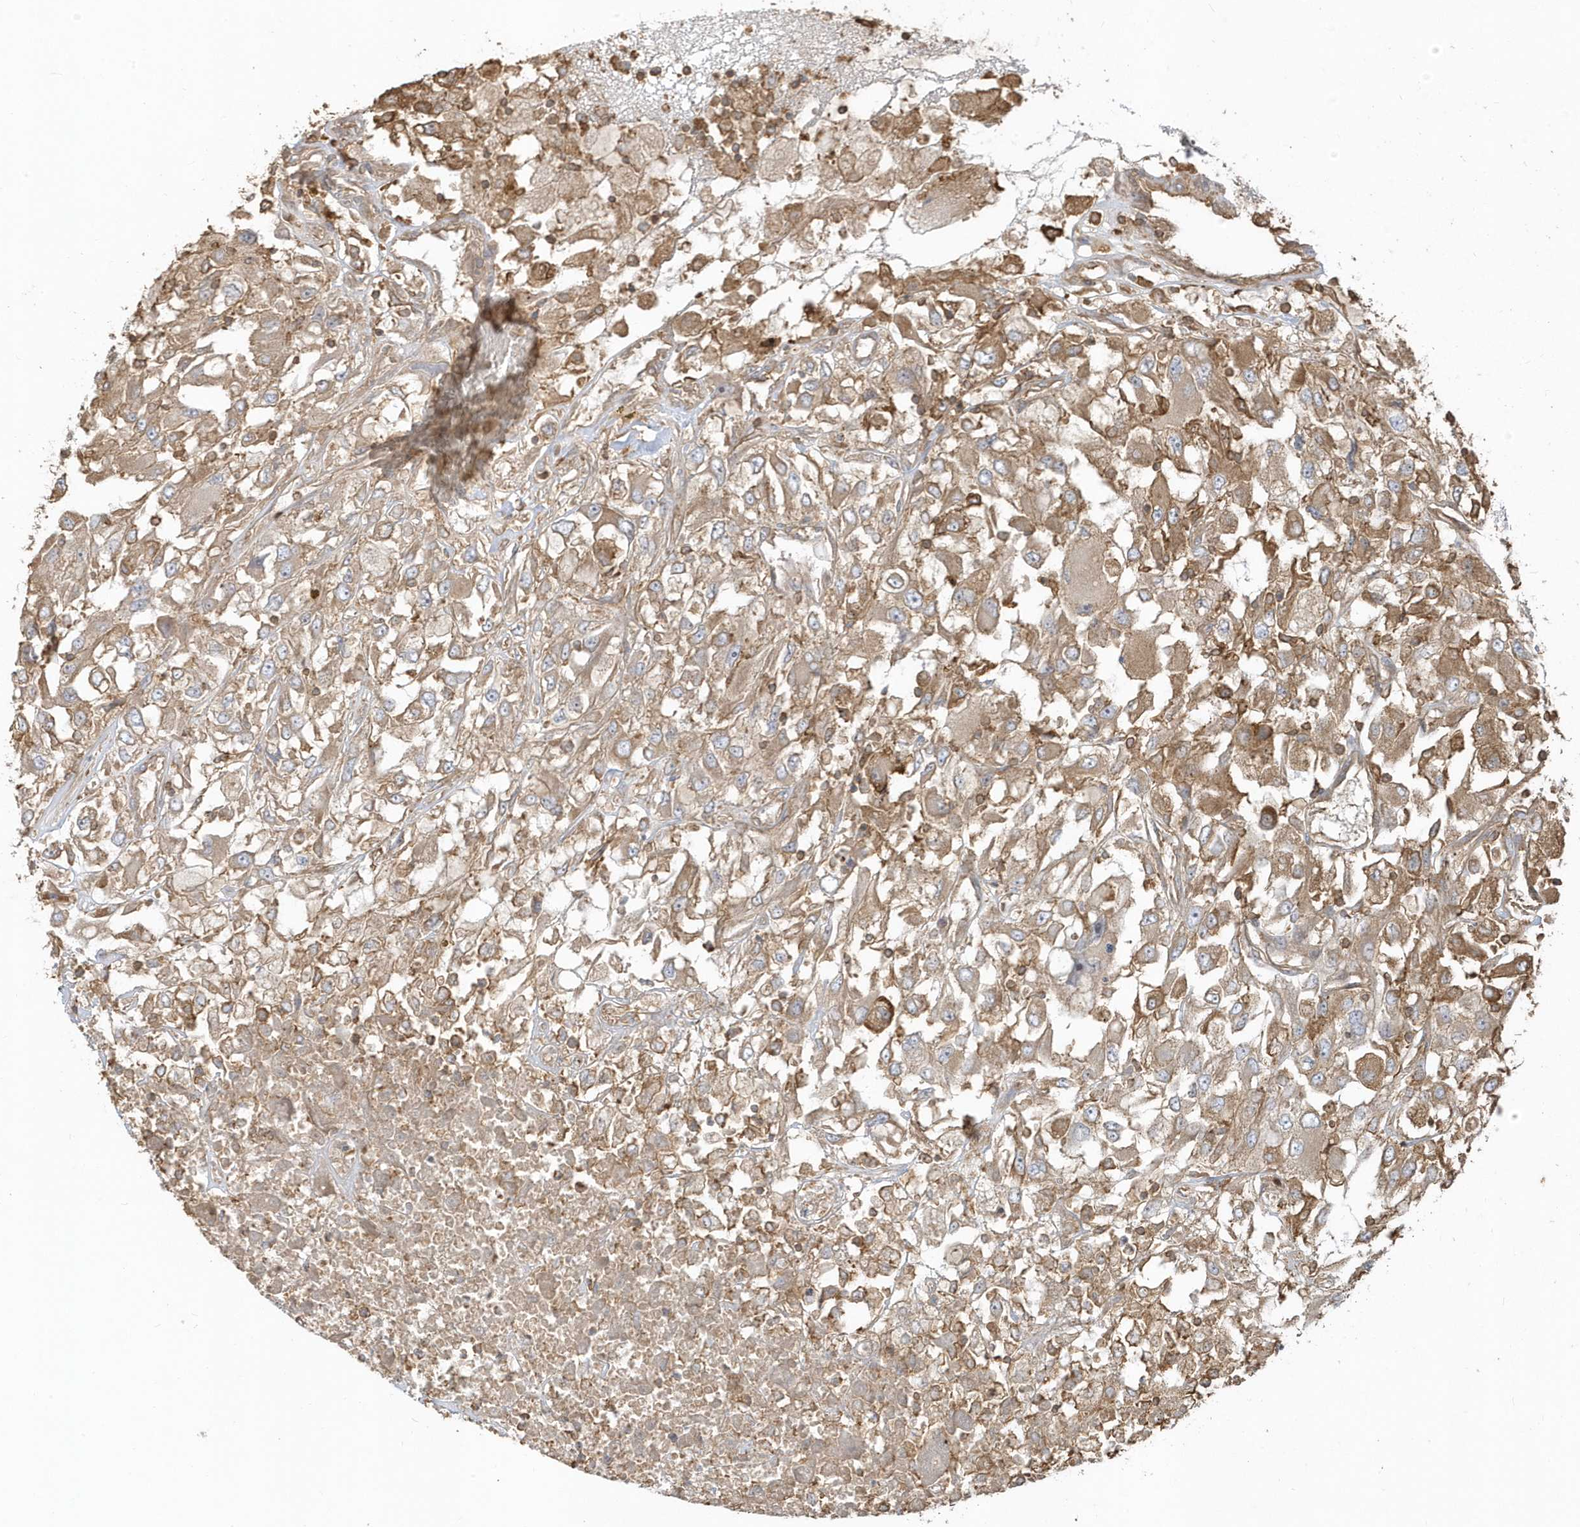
{"staining": {"intensity": "moderate", "quantity": ">75%", "location": "cytoplasmic/membranous"}, "tissue": "renal cancer", "cell_type": "Tumor cells", "image_type": "cancer", "snomed": [{"axis": "morphology", "description": "Adenocarcinoma, NOS"}, {"axis": "topography", "description": "Kidney"}], "caption": "DAB (3,3'-diaminobenzidine) immunohistochemical staining of renal cancer (adenocarcinoma) demonstrates moderate cytoplasmic/membranous protein positivity in about >75% of tumor cells.", "gene": "ZBTB8A", "patient": {"sex": "female", "age": 52}}